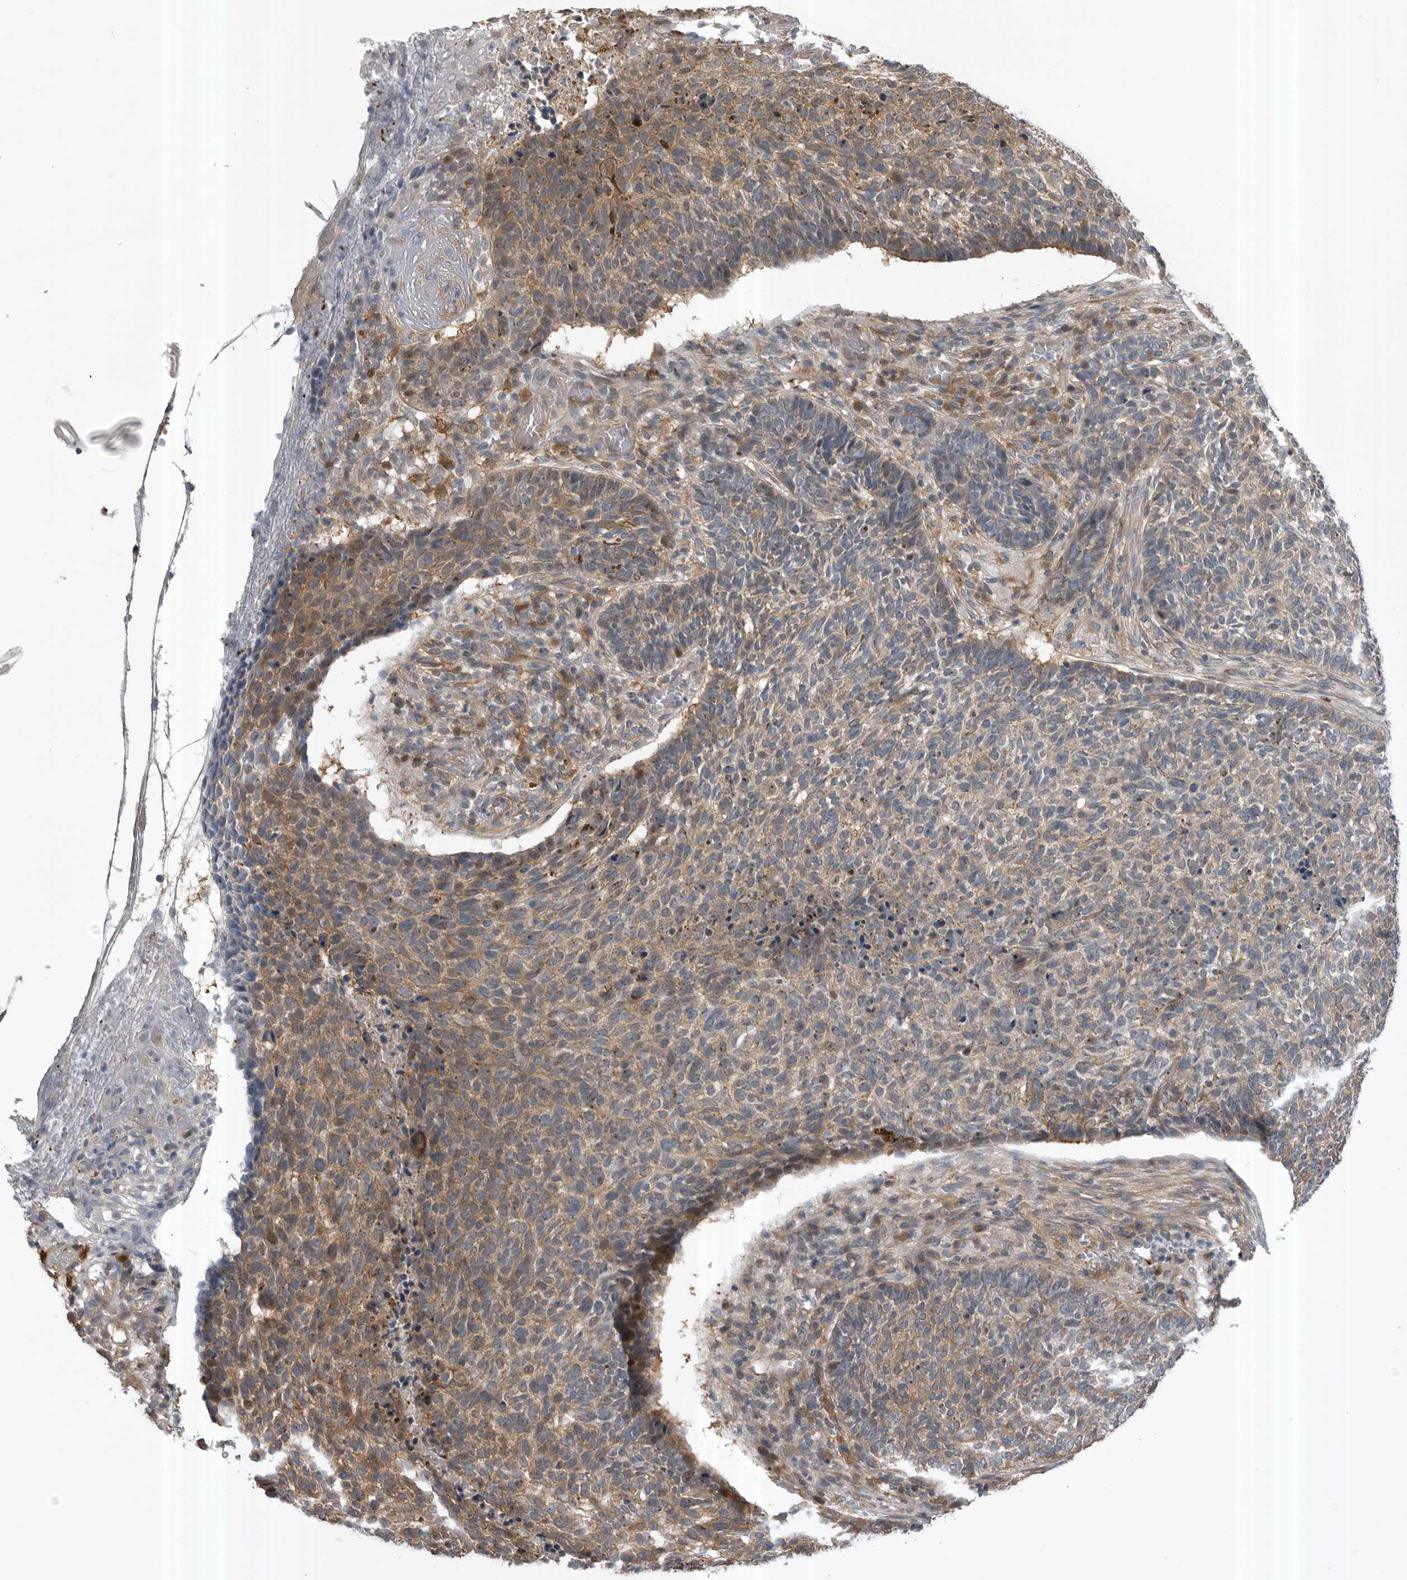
{"staining": {"intensity": "weak", "quantity": ">75%", "location": "cytoplasmic/membranous"}, "tissue": "skin cancer", "cell_type": "Tumor cells", "image_type": "cancer", "snomed": [{"axis": "morphology", "description": "Basal cell carcinoma"}, {"axis": "topography", "description": "Skin"}], "caption": "Immunohistochemical staining of human skin cancer displays weak cytoplasmic/membranous protein staining in approximately >75% of tumor cells. The staining was performed using DAB to visualize the protein expression in brown, while the nuclei were stained in blue with hematoxylin (Magnification: 20x).", "gene": "RAB3GAP2", "patient": {"sex": "male", "age": 85}}